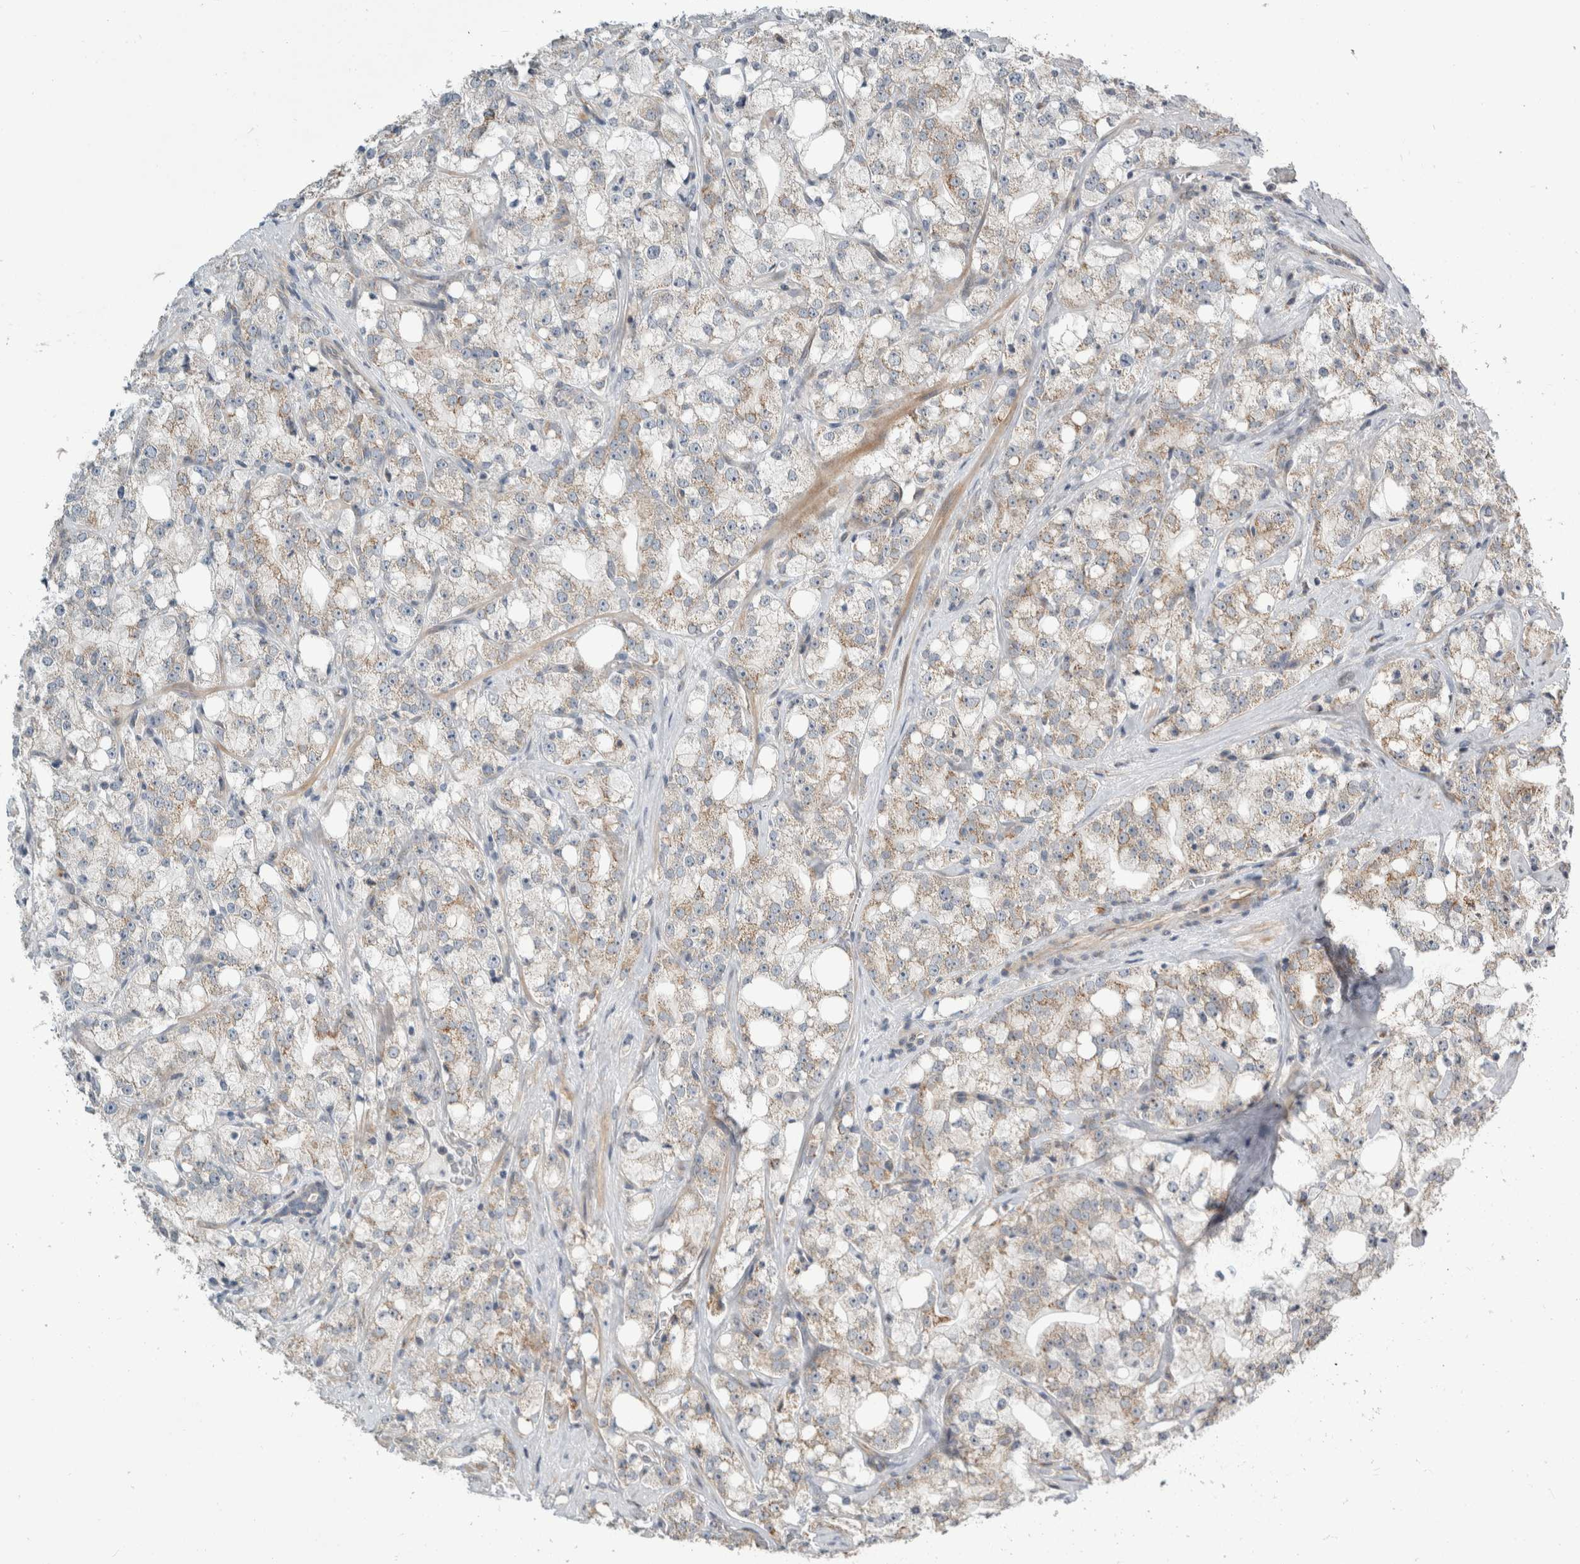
{"staining": {"intensity": "weak", "quantity": ">75%", "location": "cytoplasmic/membranous"}, "tissue": "prostate cancer", "cell_type": "Tumor cells", "image_type": "cancer", "snomed": [{"axis": "morphology", "description": "Adenocarcinoma, High grade"}, {"axis": "topography", "description": "Prostate"}], "caption": "Tumor cells show low levels of weak cytoplasmic/membranous positivity in about >75% of cells in human prostate adenocarcinoma (high-grade).", "gene": "KPNA5", "patient": {"sex": "male", "age": 64}}